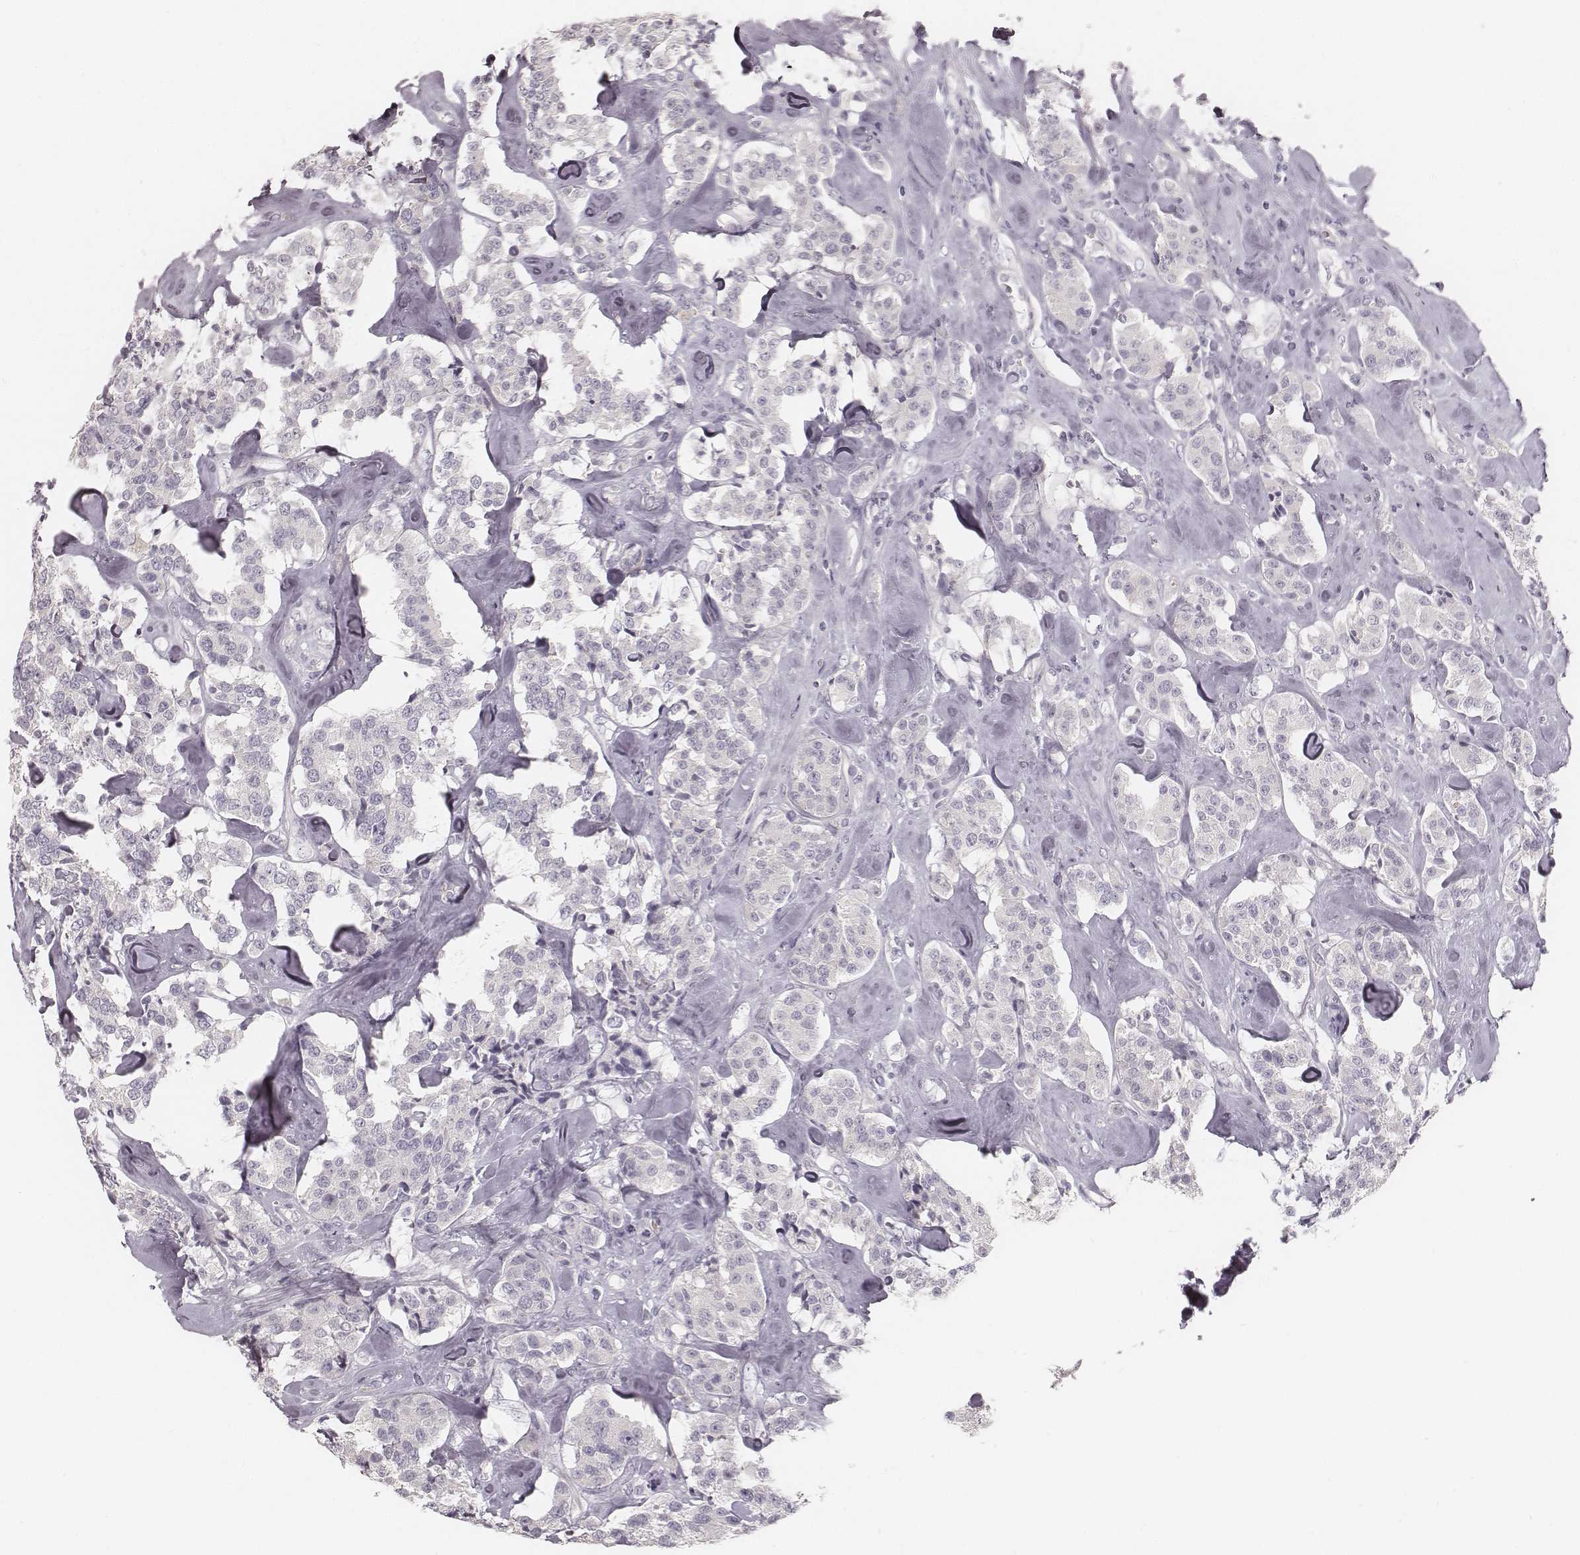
{"staining": {"intensity": "negative", "quantity": "none", "location": "none"}, "tissue": "carcinoid", "cell_type": "Tumor cells", "image_type": "cancer", "snomed": [{"axis": "morphology", "description": "Carcinoid, malignant, NOS"}, {"axis": "topography", "description": "Pancreas"}], "caption": "There is no significant expression in tumor cells of malignant carcinoid.", "gene": "SPATA24", "patient": {"sex": "male", "age": 41}}